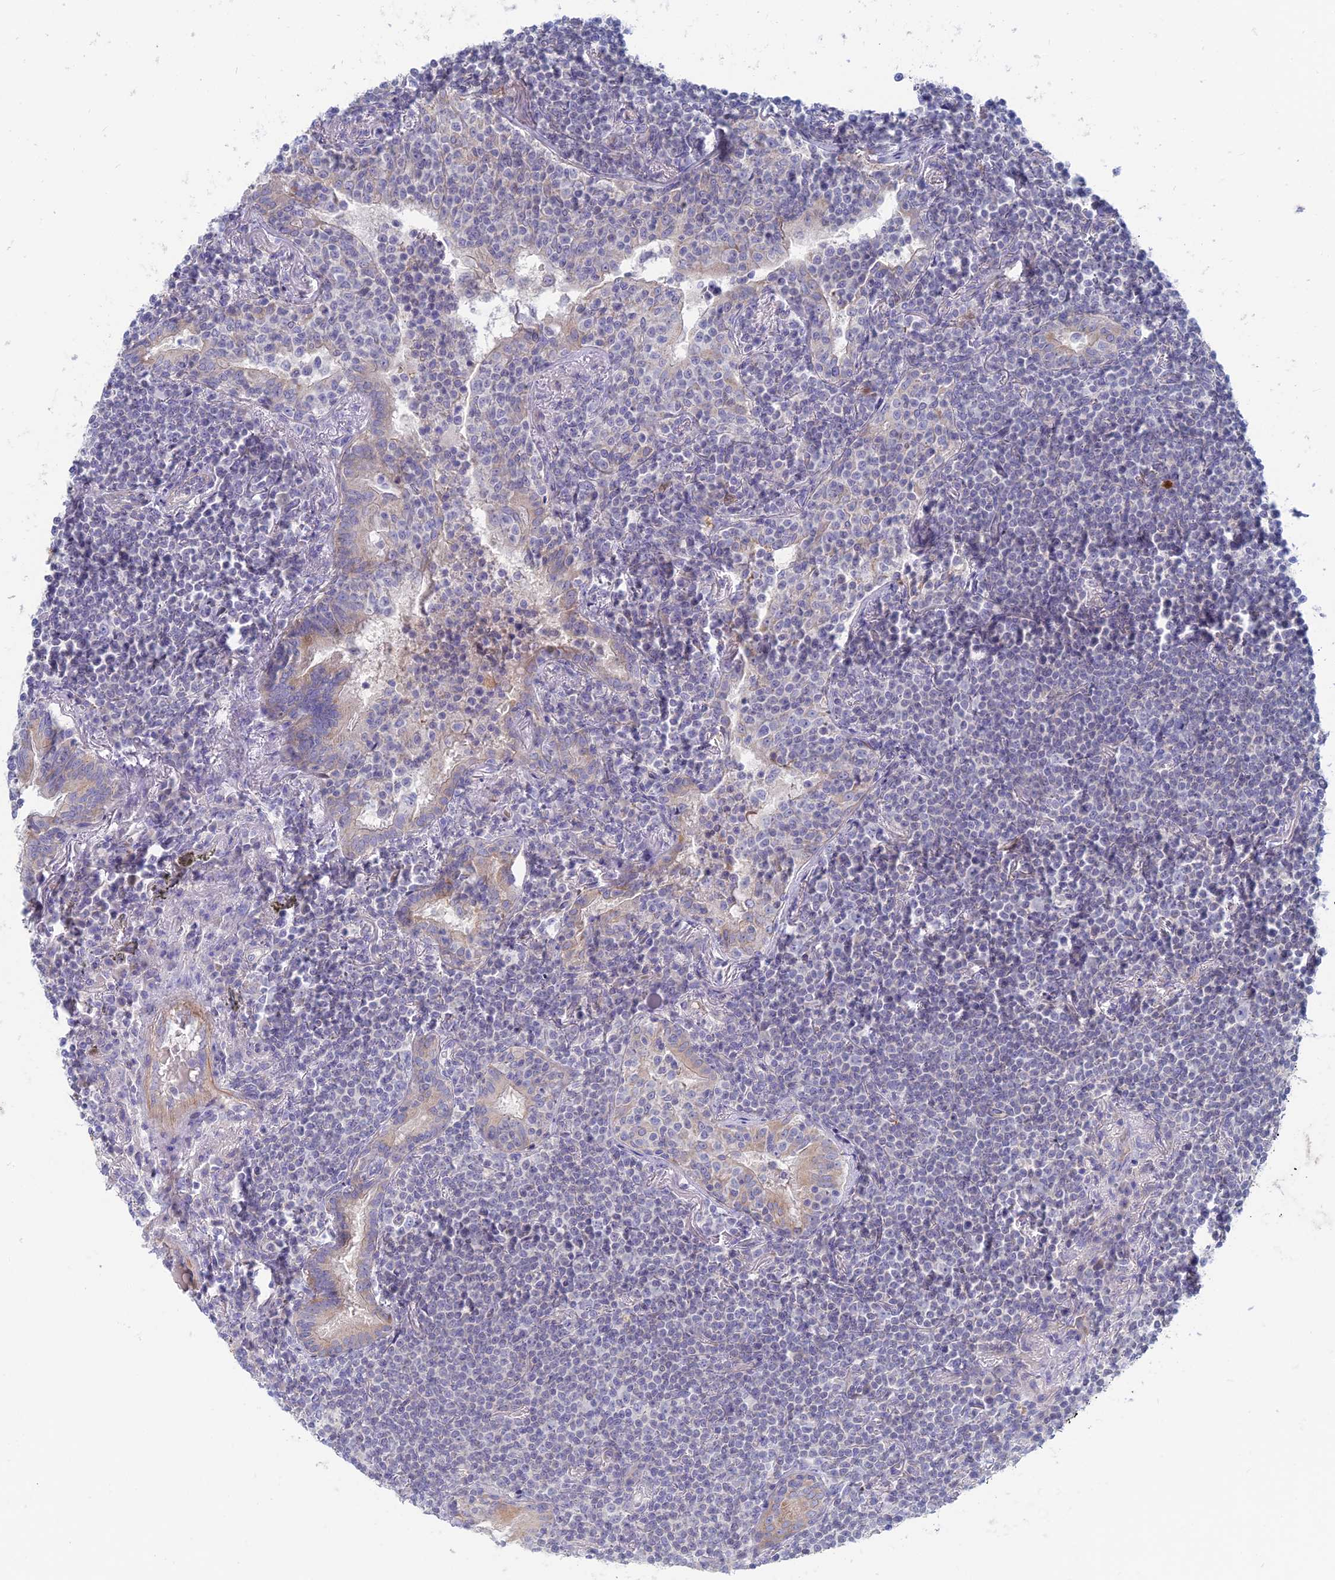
{"staining": {"intensity": "negative", "quantity": "none", "location": "none"}, "tissue": "lymphoma", "cell_type": "Tumor cells", "image_type": "cancer", "snomed": [{"axis": "morphology", "description": "Malignant lymphoma, non-Hodgkin's type, Low grade"}, {"axis": "topography", "description": "Lung"}], "caption": "A photomicrograph of lymphoma stained for a protein displays no brown staining in tumor cells.", "gene": "TBC1D30", "patient": {"sex": "female", "age": 71}}